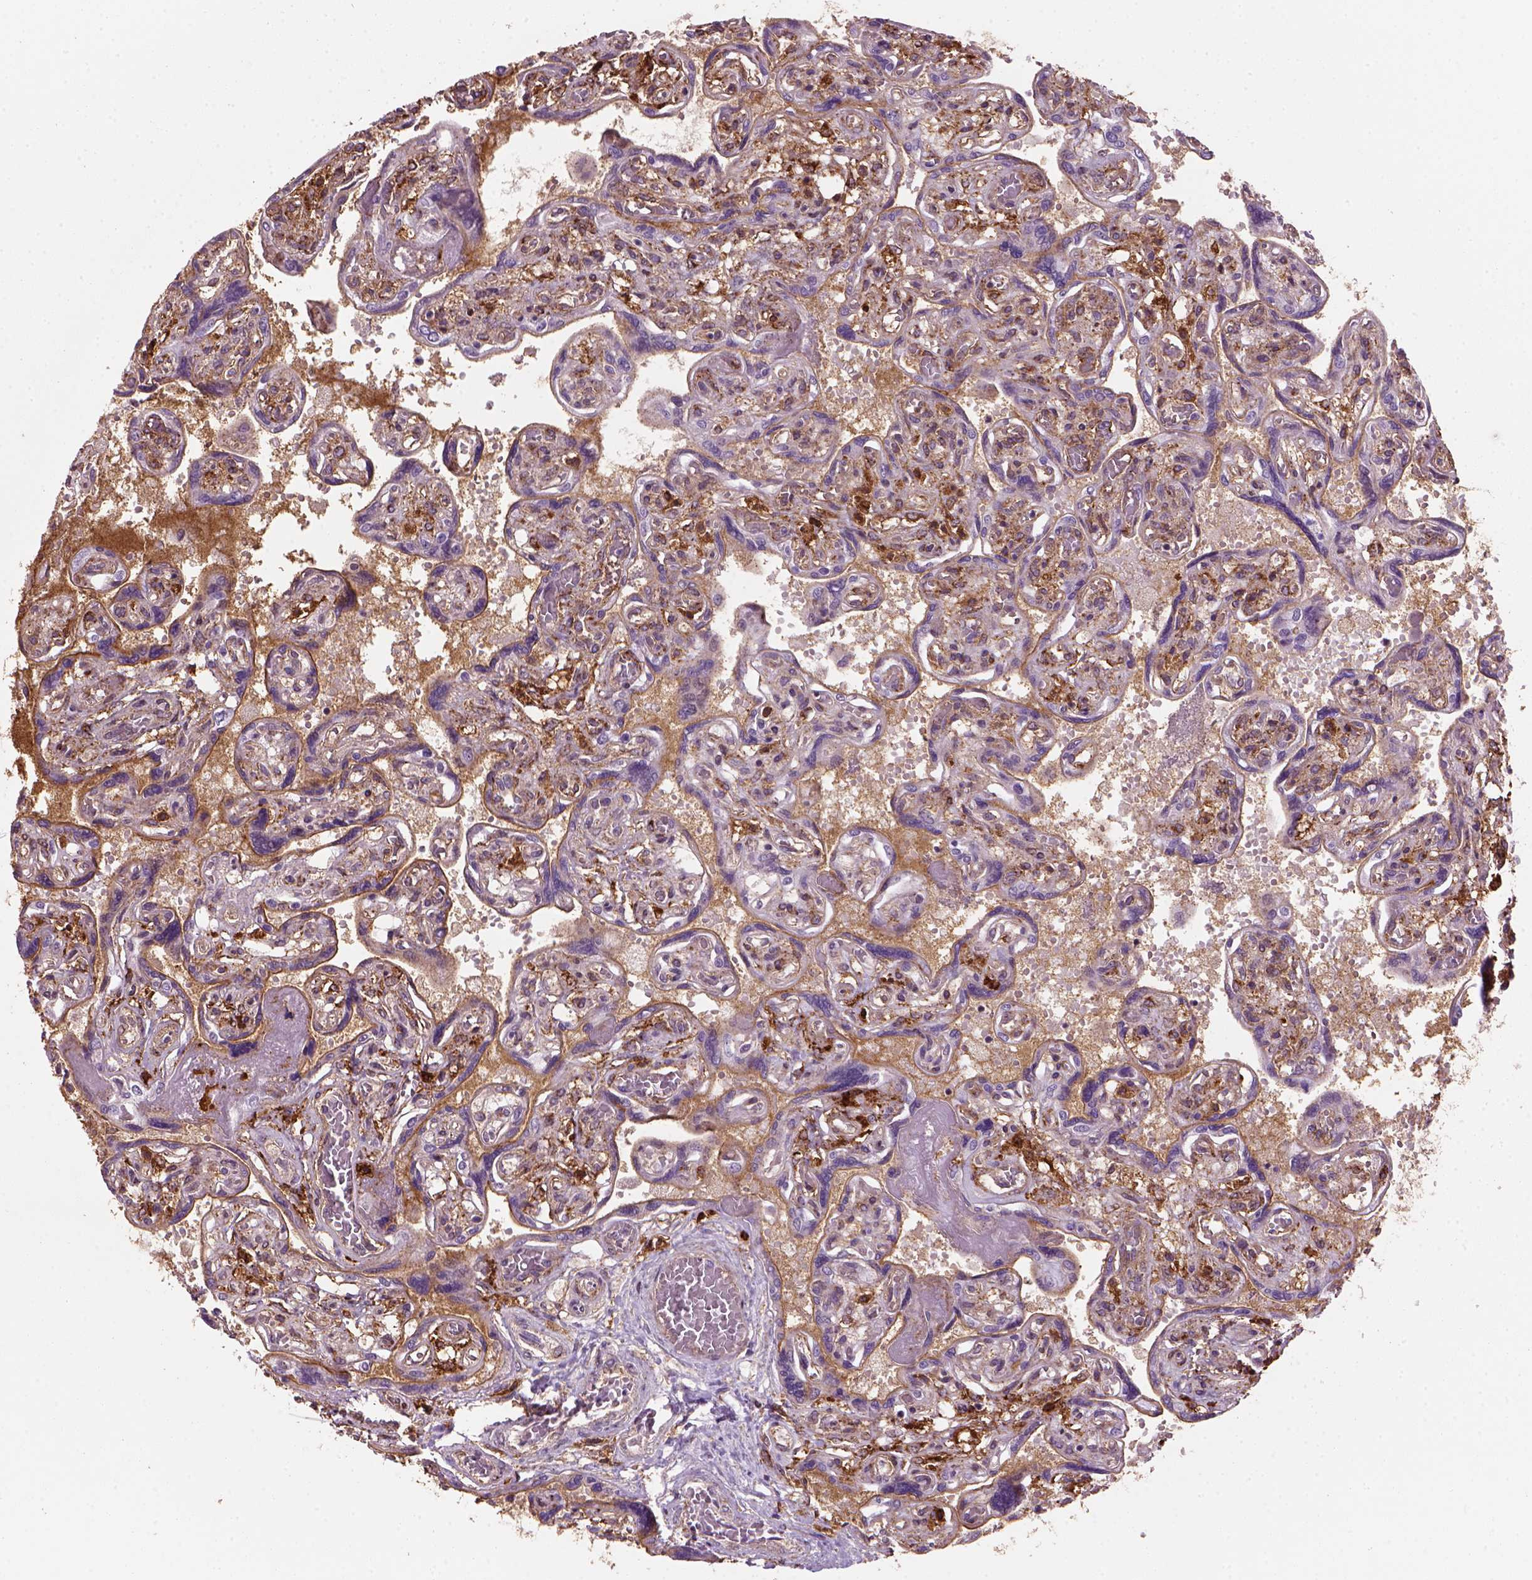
{"staining": {"intensity": "strong", "quantity": ">75%", "location": "cytoplasmic/membranous"}, "tissue": "placenta", "cell_type": "Decidual cells", "image_type": "normal", "snomed": [{"axis": "morphology", "description": "Normal tissue, NOS"}, {"axis": "topography", "description": "Placenta"}], "caption": "Protein staining of unremarkable placenta displays strong cytoplasmic/membranous staining in approximately >75% of decidual cells. (DAB IHC with brightfield microscopy, high magnification).", "gene": "MARCKS", "patient": {"sex": "female", "age": 32}}